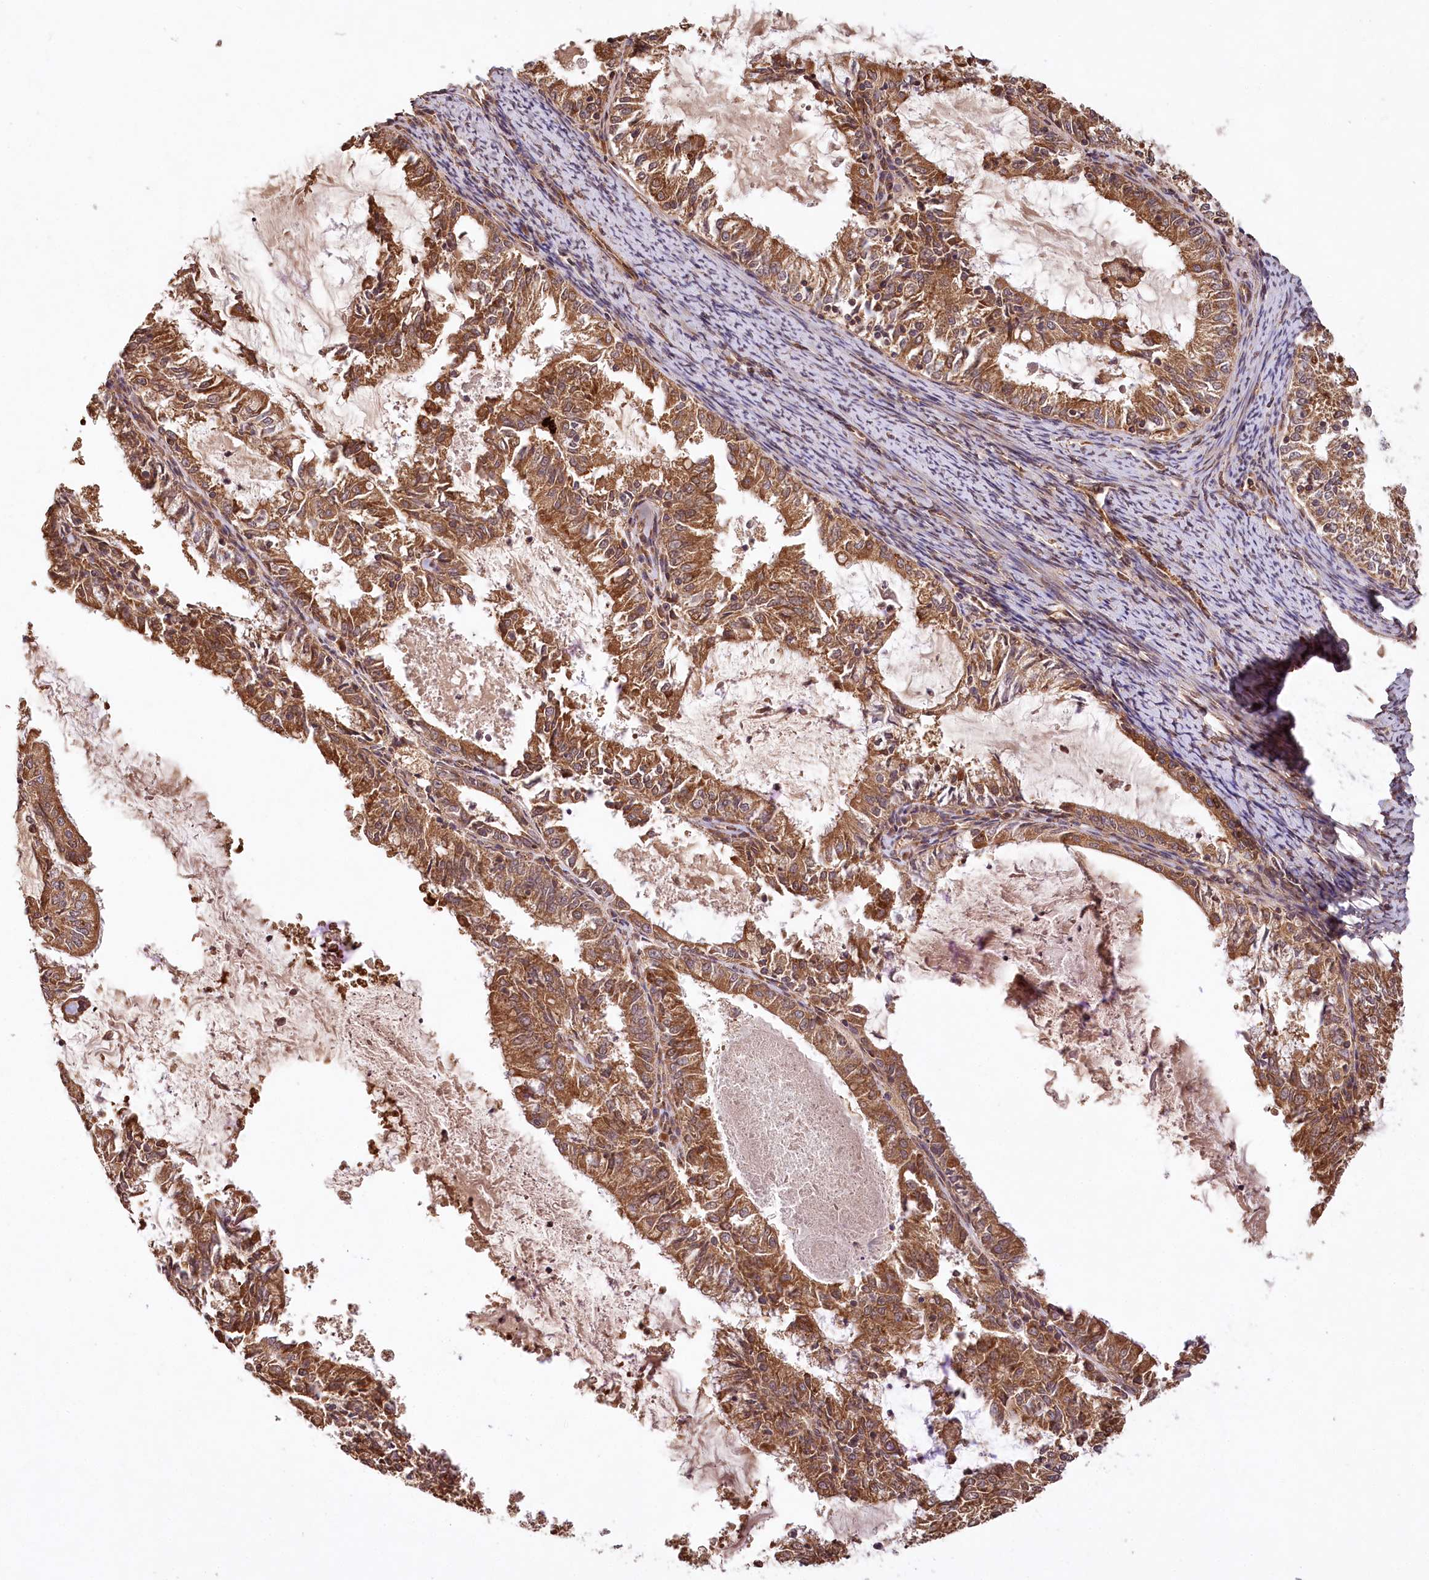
{"staining": {"intensity": "strong", "quantity": ">75%", "location": "cytoplasmic/membranous"}, "tissue": "endometrial cancer", "cell_type": "Tumor cells", "image_type": "cancer", "snomed": [{"axis": "morphology", "description": "Adenocarcinoma, NOS"}, {"axis": "topography", "description": "Endometrium"}], "caption": "Immunohistochemistry staining of endometrial adenocarcinoma, which reveals high levels of strong cytoplasmic/membranous positivity in about >75% of tumor cells indicating strong cytoplasmic/membranous protein positivity. The staining was performed using DAB (3,3'-diaminobenzidine) (brown) for protein detection and nuclei were counterstained in hematoxylin (blue).", "gene": "LSS", "patient": {"sex": "female", "age": 57}}